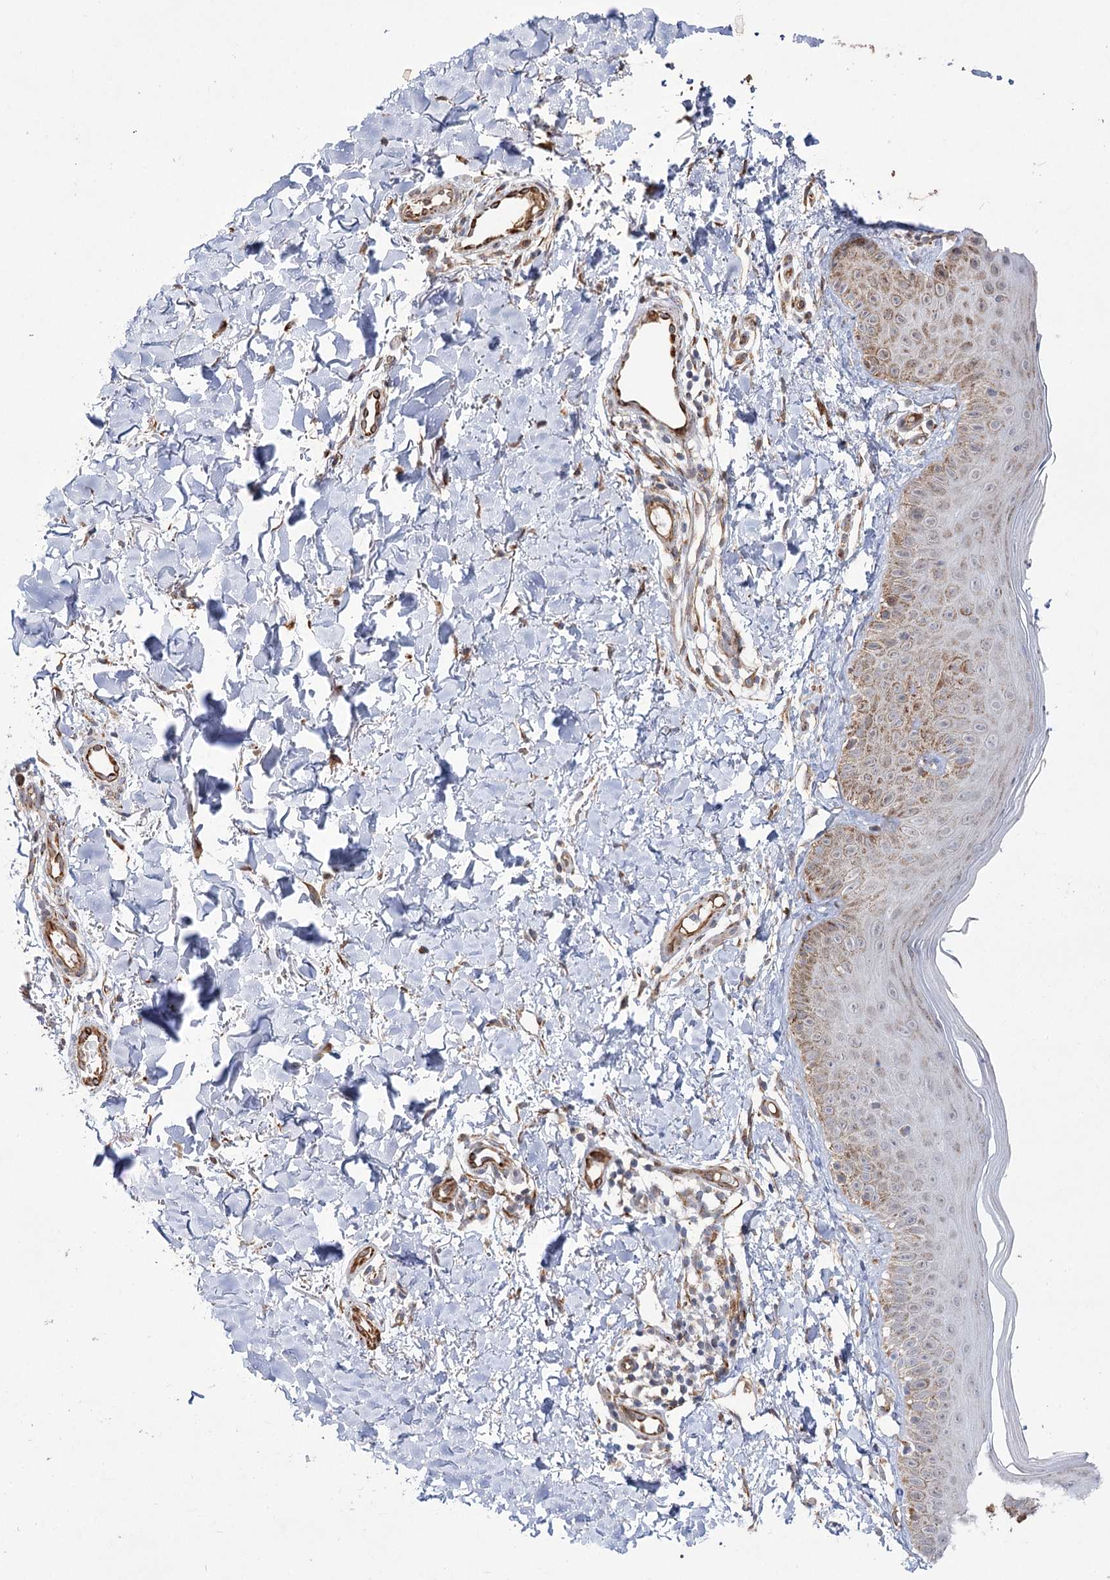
{"staining": {"intensity": "moderate", "quantity": ">75%", "location": "cytoplasmic/membranous"}, "tissue": "skin", "cell_type": "Fibroblasts", "image_type": "normal", "snomed": [{"axis": "morphology", "description": "Normal tissue, NOS"}, {"axis": "topography", "description": "Skin"}], "caption": "A high-resolution photomicrograph shows immunohistochemistry staining of benign skin, which demonstrates moderate cytoplasmic/membranous positivity in approximately >75% of fibroblasts. (DAB IHC with brightfield microscopy, high magnification).", "gene": "ECHDC3", "patient": {"sex": "male", "age": 52}}